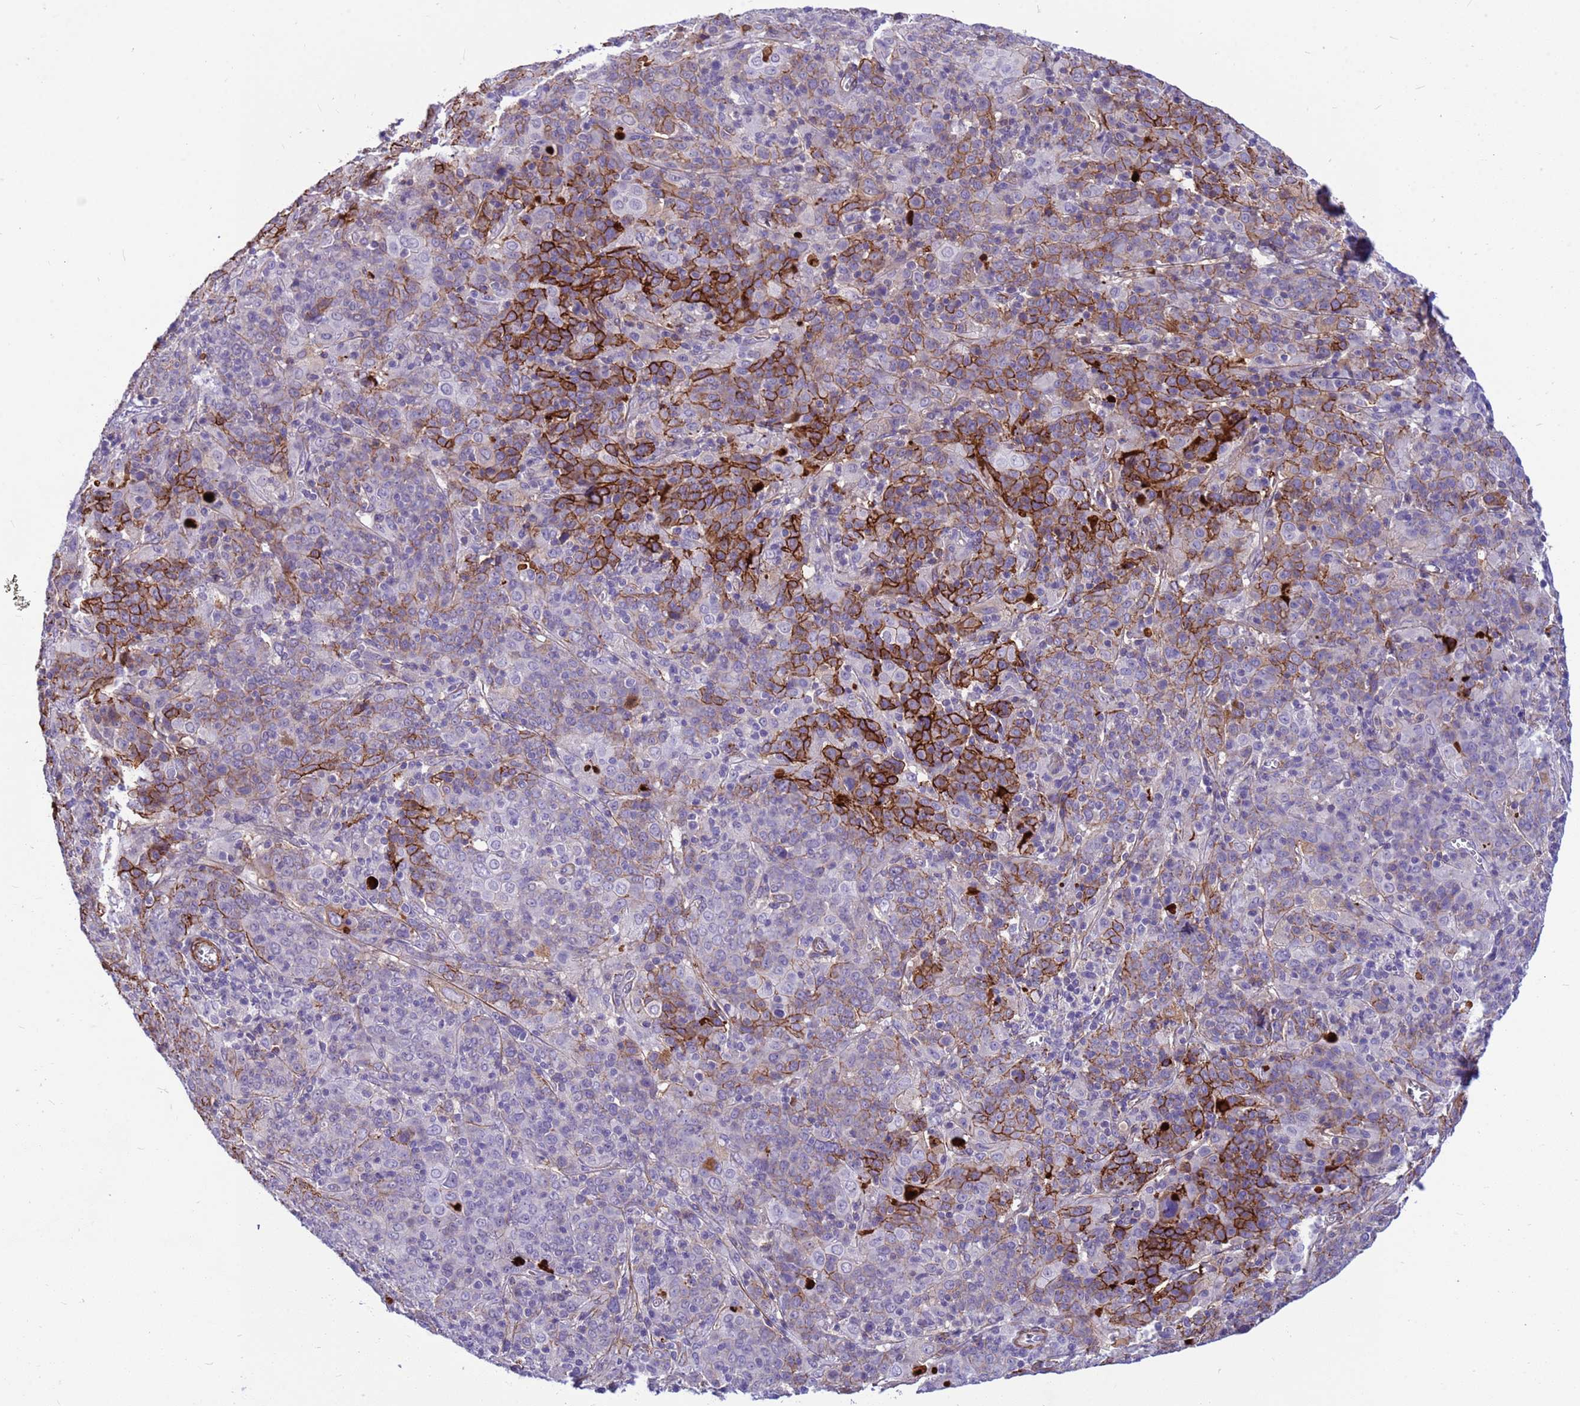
{"staining": {"intensity": "strong", "quantity": "<25%", "location": "cytoplasmic/membranous"}, "tissue": "cervical cancer", "cell_type": "Tumor cells", "image_type": "cancer", "snomed": [{"axis": "morphology", "description": "Squamous cell carcinoma, NOS"}, {"axis": "topography", "description": "Cervix"}], "caption": "Cervical squamous cell carcinoma tissue displays strong cytoplasmic/membranous expression in approximately <25% of tumor cells, visualized by immunohistochemistry.", "gene": "ORM1", "patient": {"sex": "female", "age": 67}}